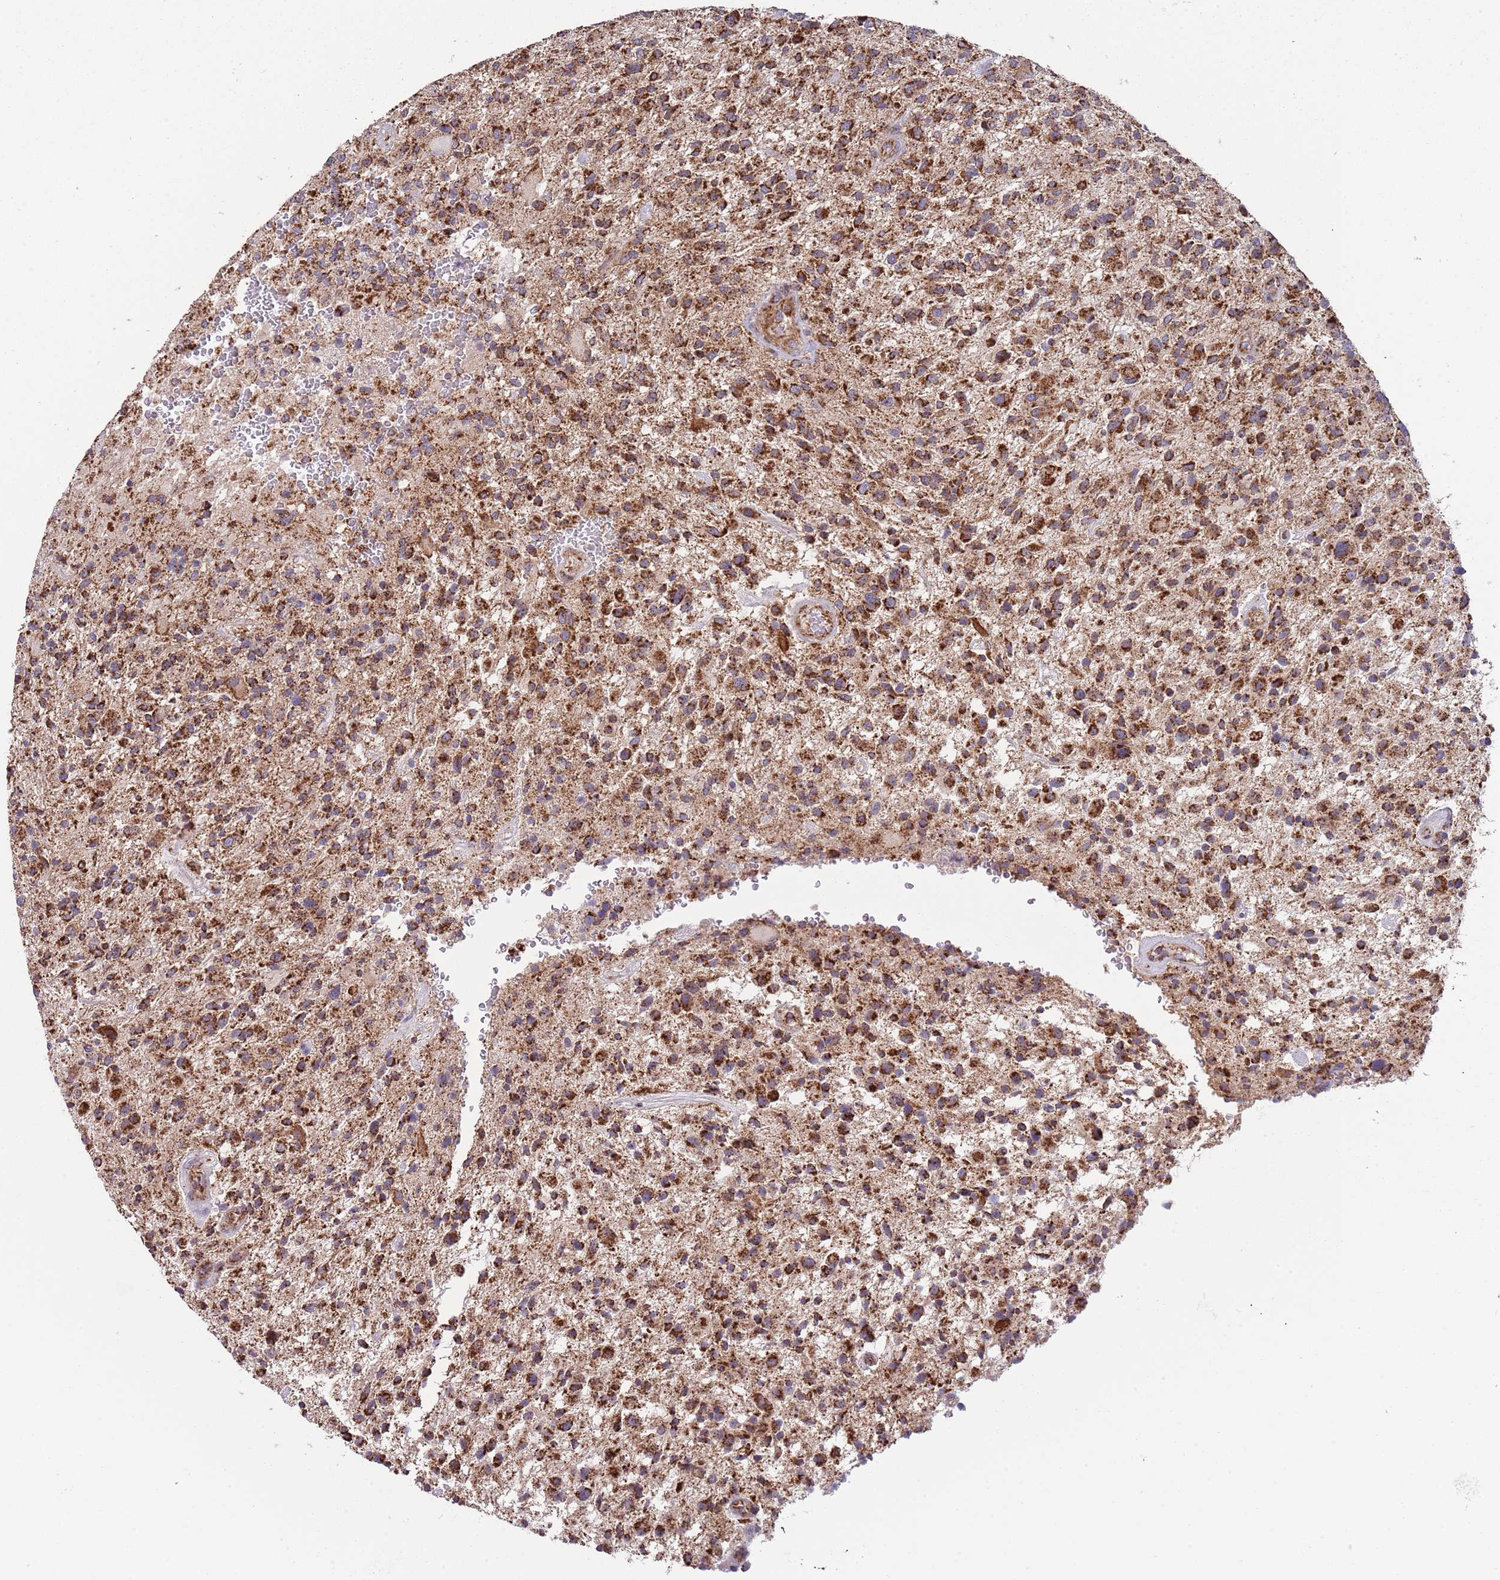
{"staining": {"intensity": "strong", "quantity": ">75%", "location": "cytoplasmic/membranous"}, "tissue": "glioma", "cell_type": "Tumor cells", "image_type": "cancer", "snomed": [{"axis": "morphology", "description": "Glioma, malignant, High grade"}, {"axis": "topography", "description": "Brain"}], "caption": "DAB (3,3'-diaminobenzidine) immunohistochemical staining of human glioma displays strong cytoplasmic/membranous protein expression in about >75% of tumor cells.", "gene": "VPS16", "patient": {"sex": "male", "age": 47}}